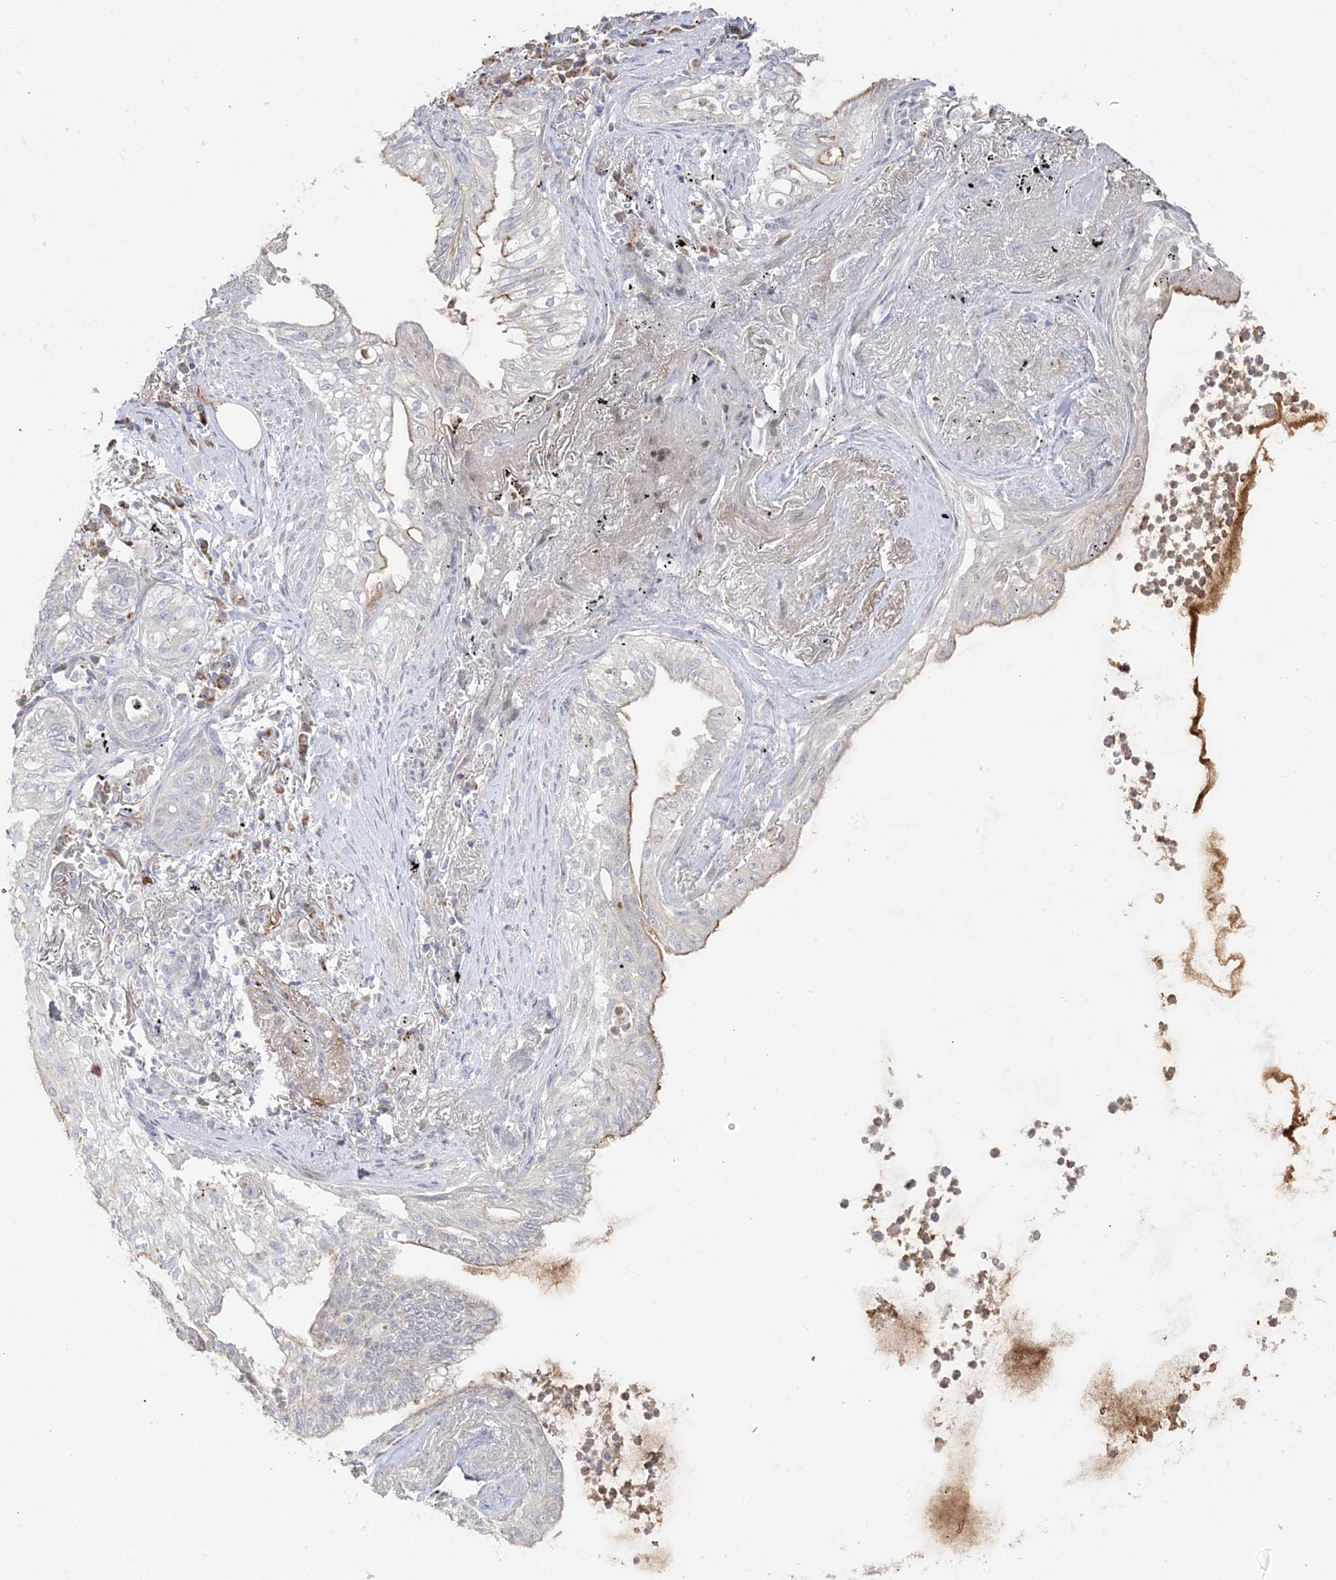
{"staining": {"intensity": "moderate", "quantity": "<25%", "location": "cytoplasmic/membranous"}, "tissue": "lung cancer", "cell_type": "Tumor cells", "image_type": "cancer", "snomed": [{"axis": "morphology", "description": "Adenocarcinoma, NOS"}, {"axis": "topography", "description": "Lung"}], "caption": "IHC (DAB (3,3'-diaminobenzidine)) staining of human lung cancer (adenocarcinoma) demonstrates moderate cytoplasmic/membranous protein staining in approximately <25% of tumor cells.", "gene": "TRANK1", "patient": {"sex": "female", "age": 70}}